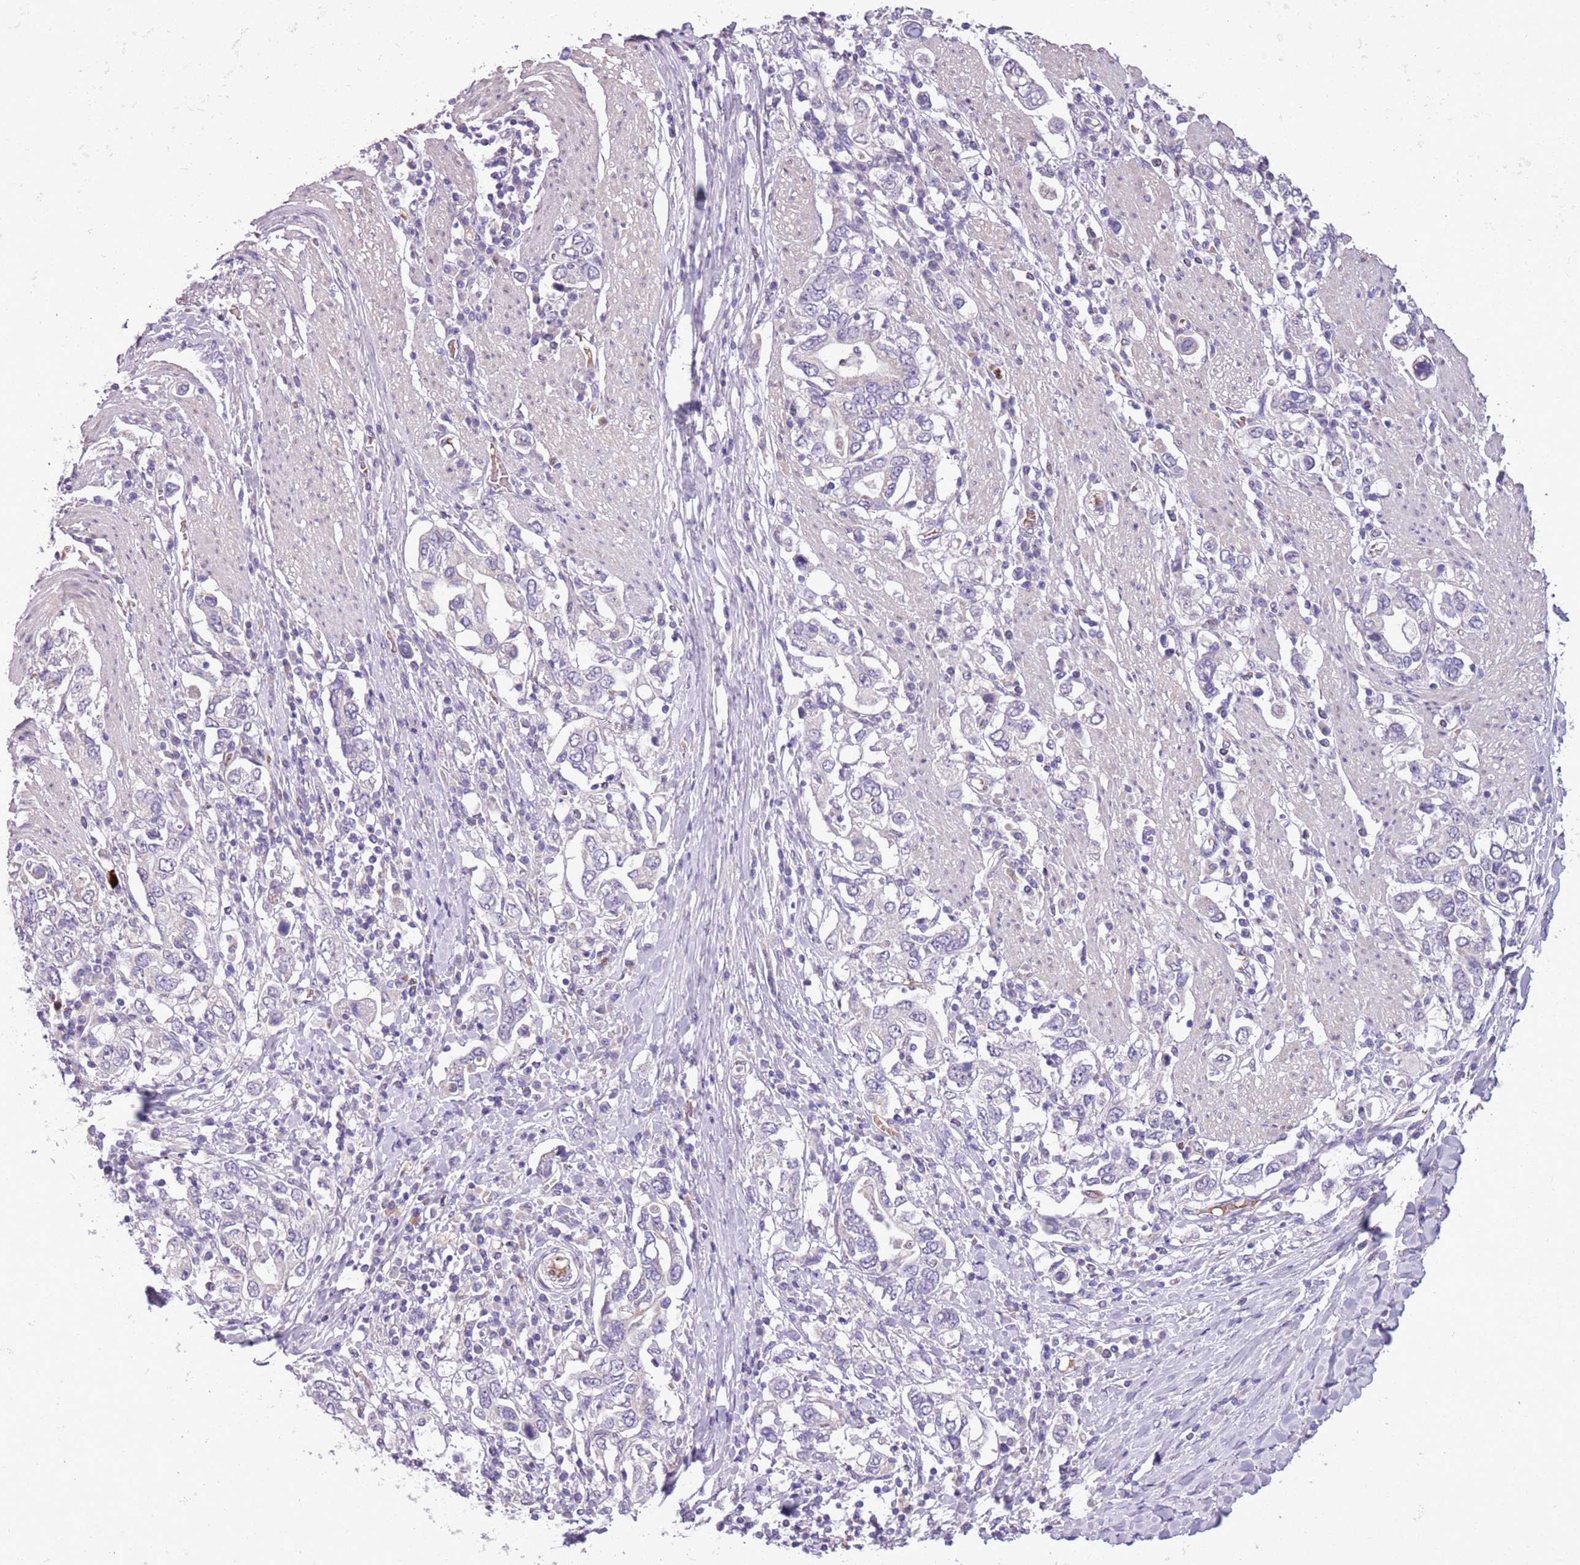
{"staining": {"intensity": "negative", "quantity": "none", "location": "none"}, "tissue": "stomach cancer", "cell_type": "Tumor cells", "image_type": "cancer", "snomed": [{"axis": "morphology", "description": "Adenocarcinoma, NOS"}, {"axis": "topography", "description": "Stomach, upper"}, {"axis": "topography", "description": "Stomach"}], "caption": "Human stomach cancer (adenocarcinoma) stained for a protein using immunohistochemistry demonstrates no positivity in tumor cells.", "gene": "ADCY7", "patient": {"sex": "male", "age": 62}}